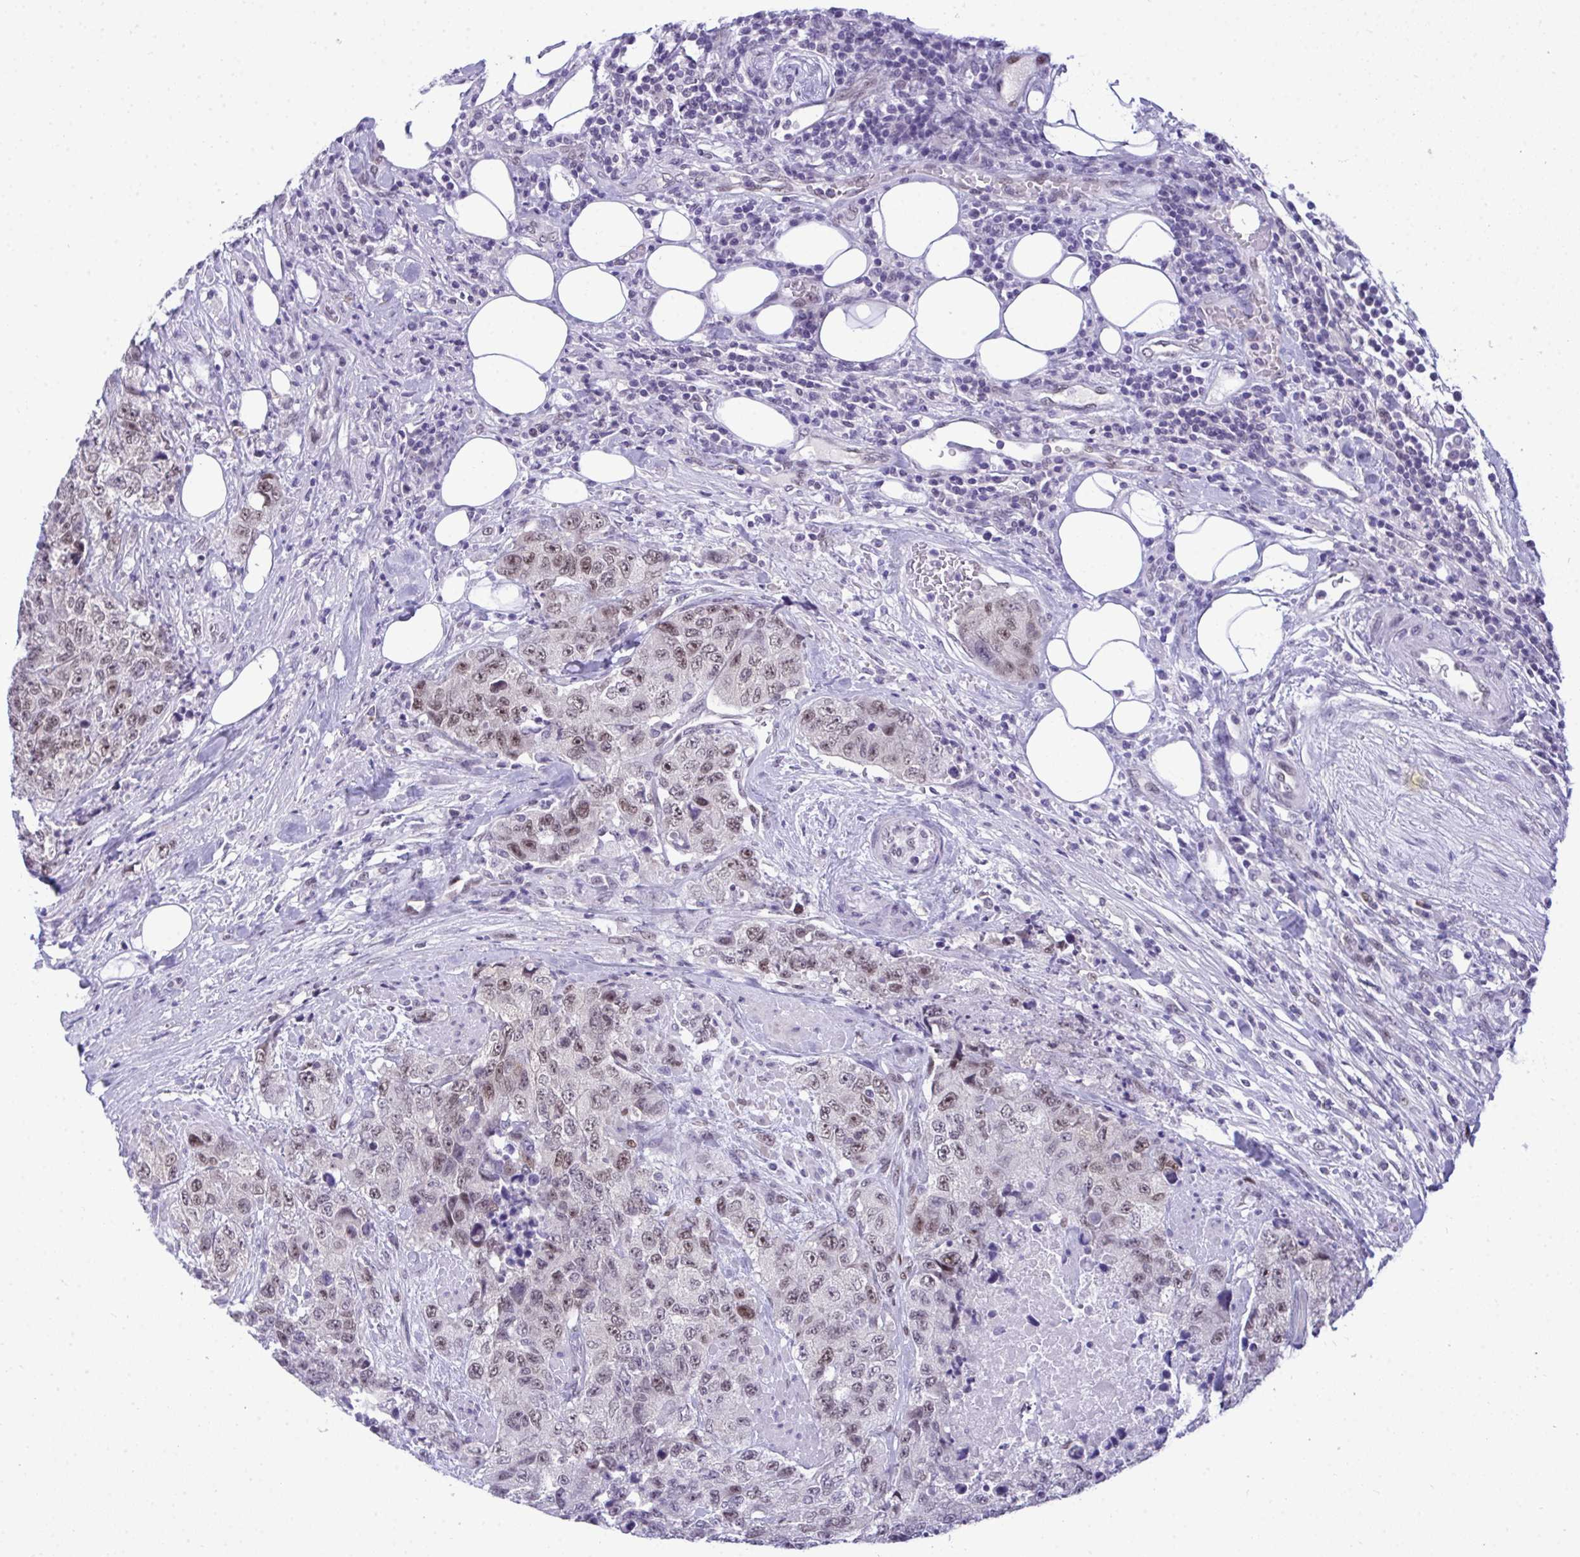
{"staining": {"intensity": "moderate", "quantity": "25%-75%", "location": "nuclear"}, "tissue": "urothelial cancer", "cell_type": "Tumor cells", "image_type": "cancer", "snomed": [{"axis": "morphology", "description": "Urothelial carcinoma, High grade"}, {"axis": "topography", "description": "Urinary bladder"}], "caption": "Immunohistochemical staining of urothelial cancer demonstrates medium levels of moderate nuclear protein positivity in approximately 25%-75% of tumor cells. The staining was performed using DAB to visualize the protein expression in brown, while the nuclei were stained in blue with hematoxylin (Magnification: 20x).", "gene": "TEAD4", "patient": {"sex": "female", "age": 78}}